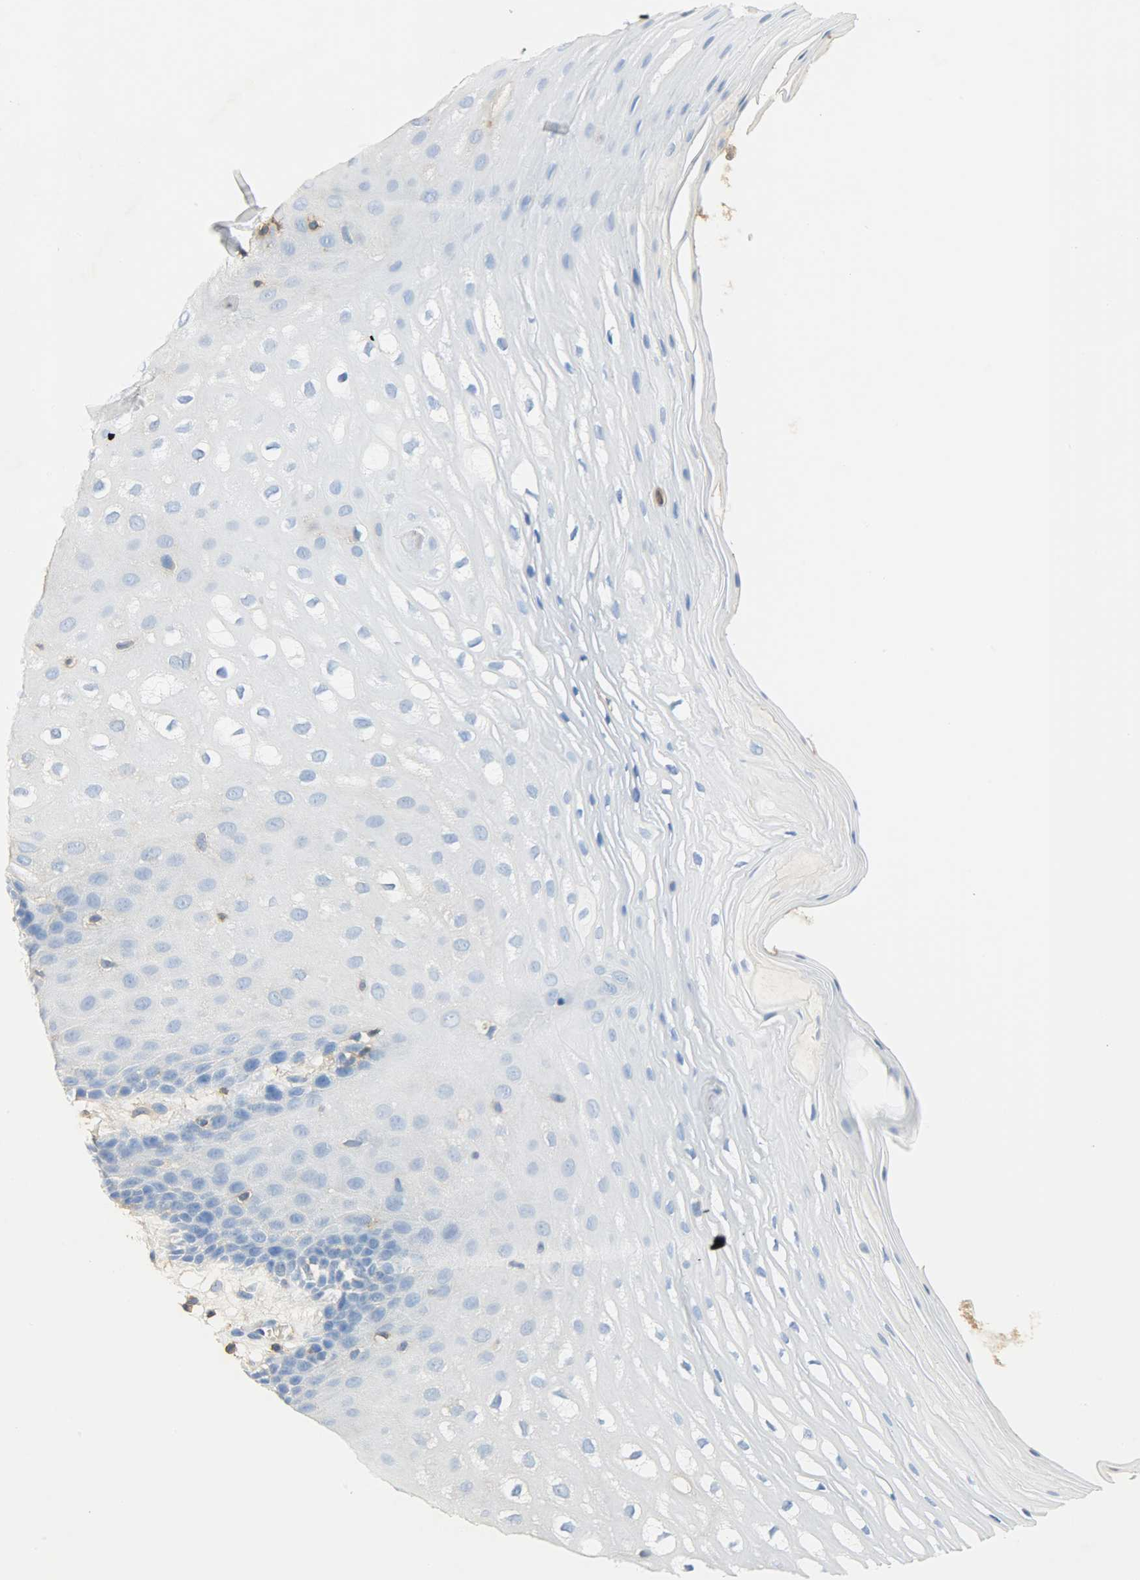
{"staining": {"intensity": "negative", "quantity": "none", "location": "none"}, "tissue": "oral mucosa", "cell_type": "Squamous epithelial cells", "image_type": "normal", "snomed": [{"axis": "morphology", "description": "Normal tissue, NOS"}, {"axis": "morphology", "description": "Squamous cell carcinoma, NOS"}, {"axis": "topography", "description": "Skeletal muscle"}, {"axis": "topography", "description": "Oral tissue"}, {"axis": "topography", "description": "Head-Neck"}], "caption": "Oral mucosa was stained to show a protein in brown. There is no significant expression in squamous epithelial cells. (DAB (3,3'-diaminobenzidine) immunohistochemistry (IHC) visualized using brightfield microscopy, high magnification).", "gene": "ANXA6", "patient": {"sex": "male", "age": 71}}